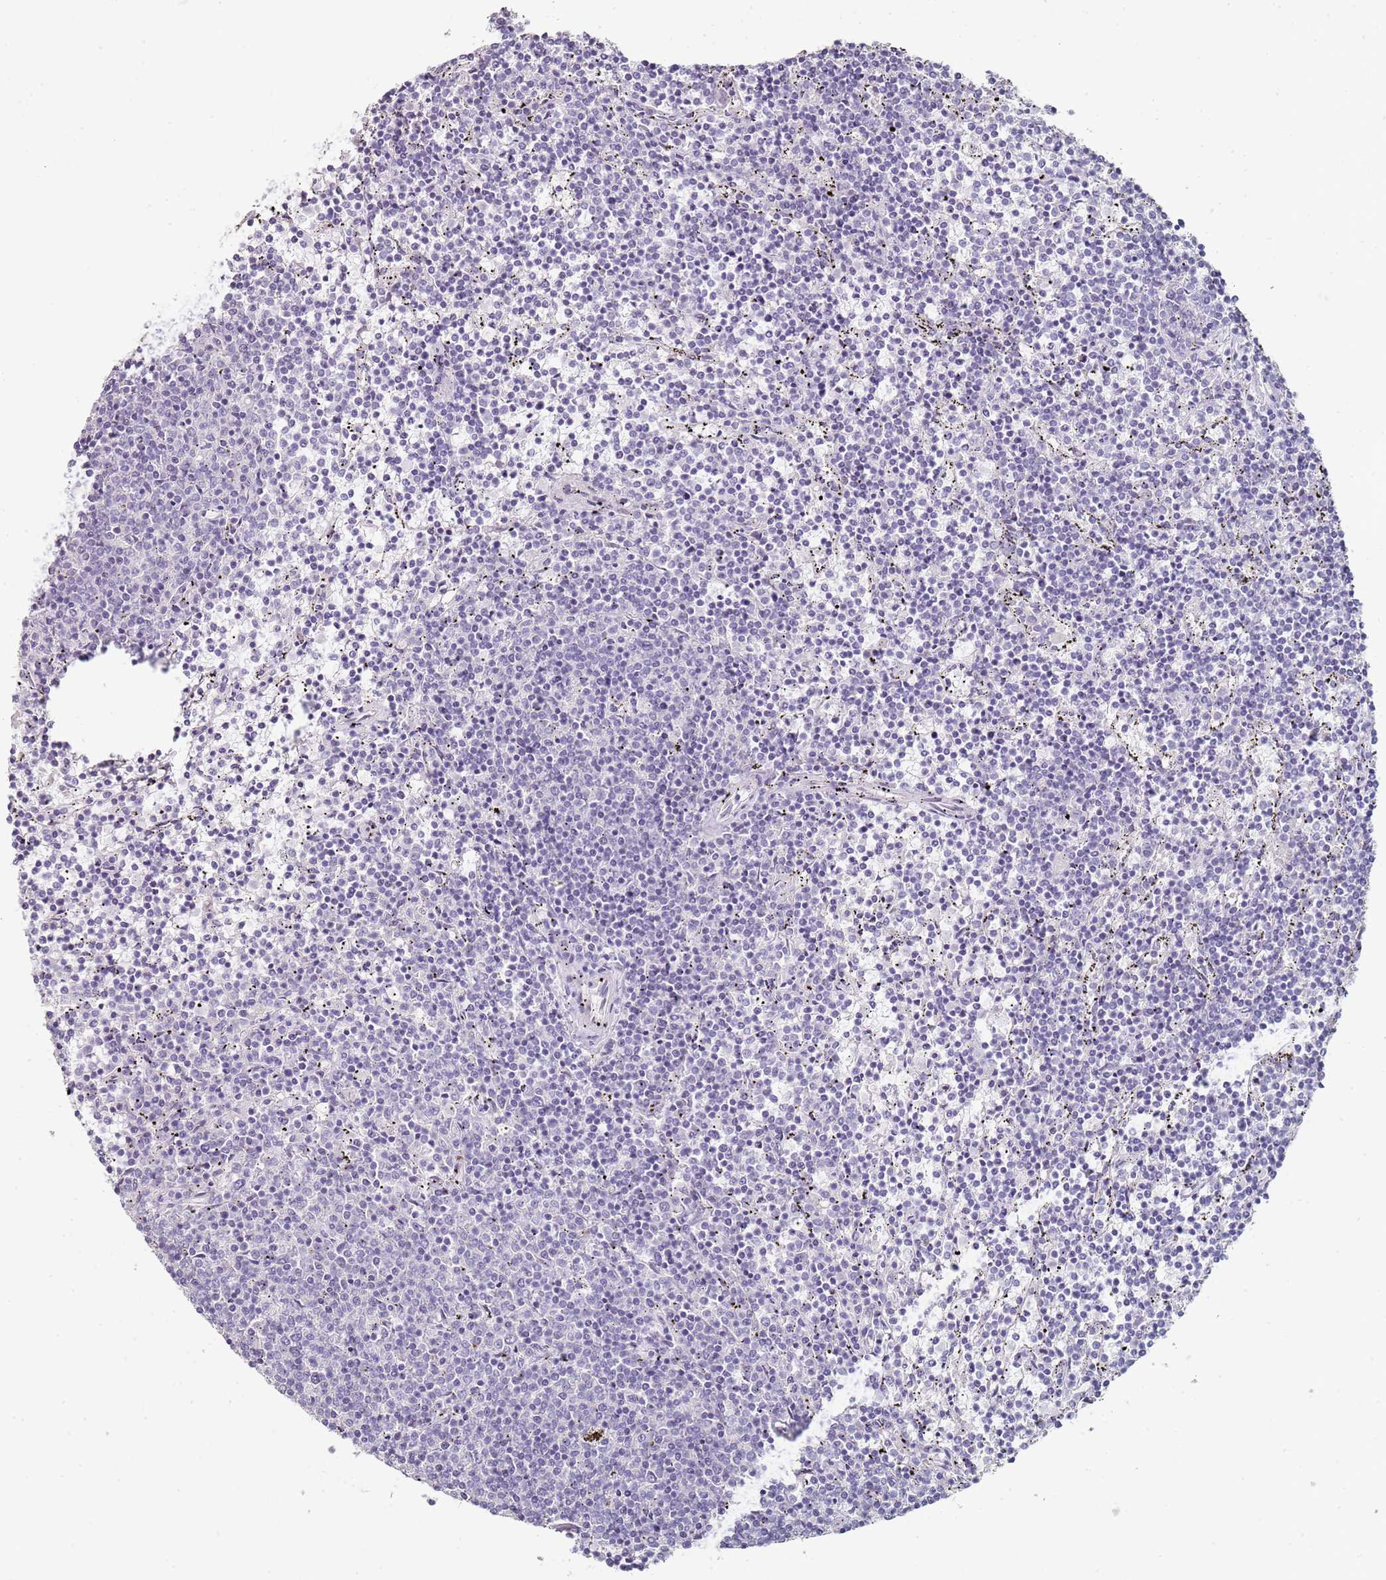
{"staining": {"intensity": "negative", "quantity": "none", "location": "none"}, "tissue": "lymphoma", "cell_type": "Tumor cells", "image_type": "cancer", "snomed": [{"axis": "morphology", "description": "Malignant lymphoma, non-Hodgkin's type, Low grade"}, {"axis": "topography", "description": "Spleen"}], "caption": "DAB immunohistochemical staining of lymphoma reveals no significant staining in tumor cells.", "gene": "DNAH11", "patient": {"sex": "female", "age": 50}}